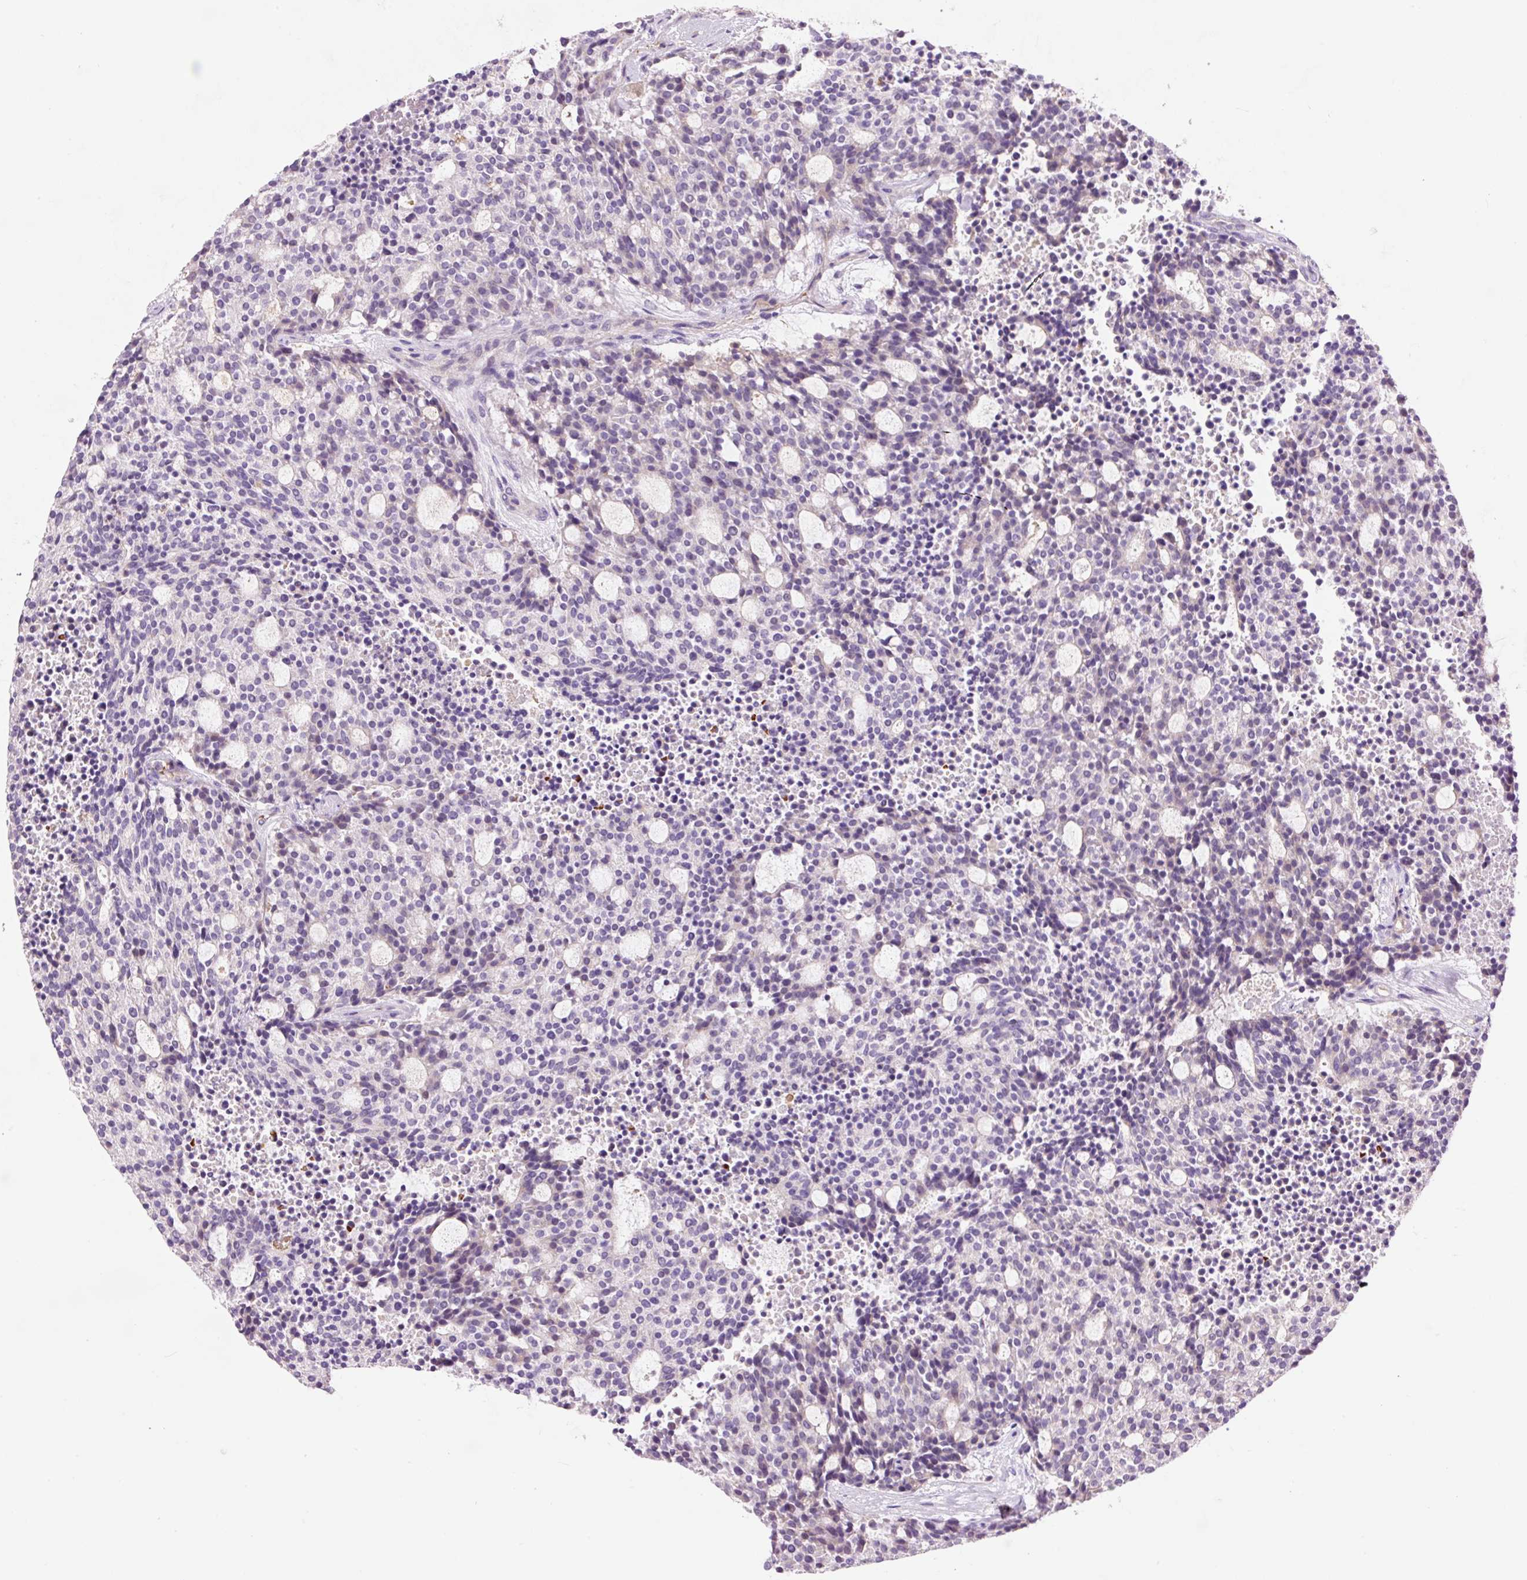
{"staining": {"intensity": "negative", "quantity": "none", "location": "none"}, "tissue": "carcinoid", "cell_type": "Tumor cells", "image_type": "cancer", "snomed": [{"axis": "morphology", "description": "Carcinoid, malignant, NOS"}, {"axis": "topography", "description": "Pancreas"}], "caption": "Immunohistochemistry (IHC) photomicrograph of neoplastic tissue: human carcinoid stained with DAB (3,3'-diaminobenzidine) exhibits no significant protein staining in tumor cells.", "gene": "TMEM235", "patient": {"sex": "female", "age": 54}}